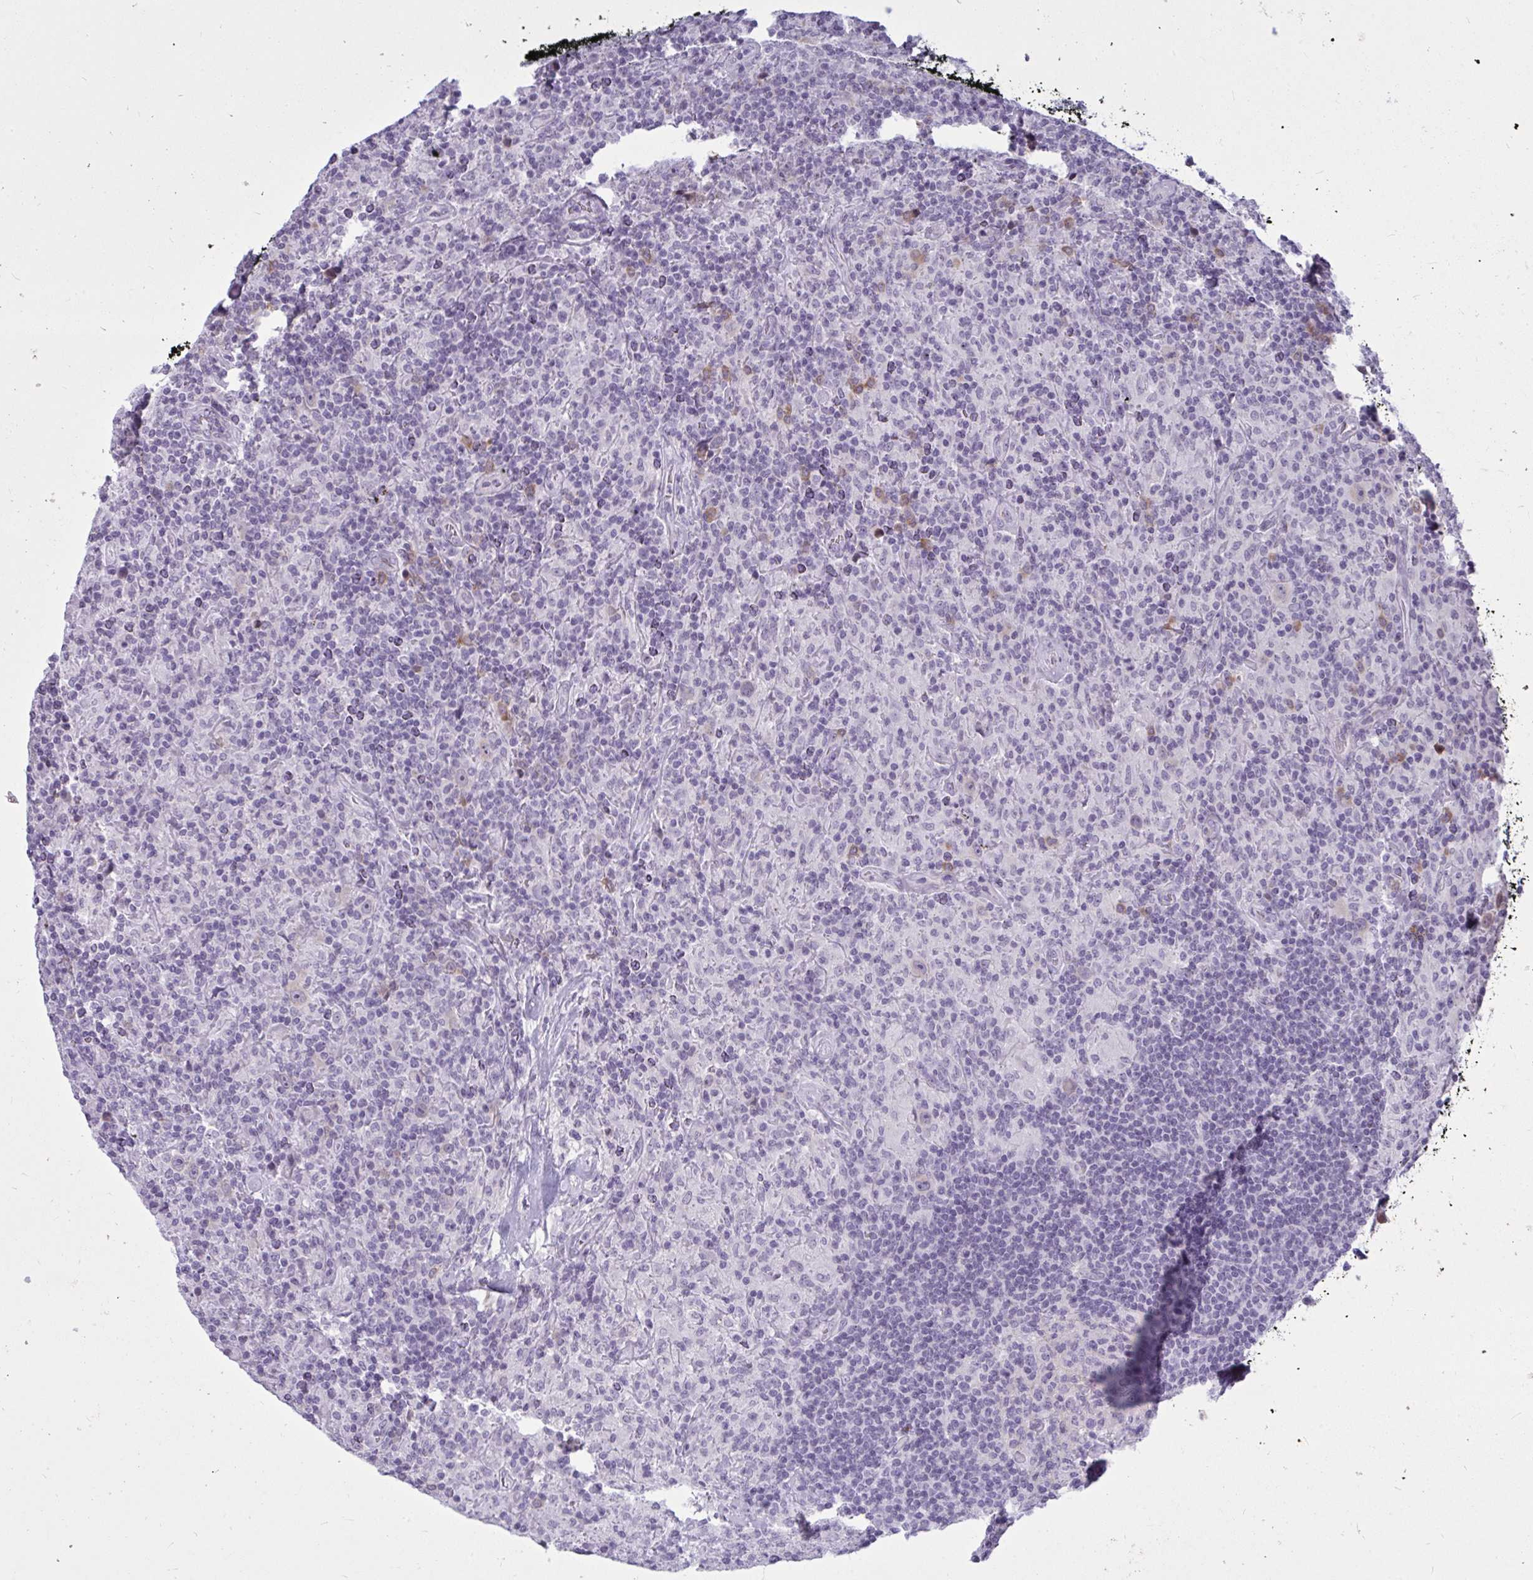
{"staining": {"intensity": "negative", "quantity": "none", "location": "none"}, "tissue": "lymphoma", "cell_type": "Tumor cells", "image_type": "cancer", "snomed": [{"axis": "morphology", "description": "Hodgkin's disease, NOS"}, {"axis": "topography", "description": "Lymph node"}], "caption": "Immunohistochemistry micrograph of Hodgkin's disease stained for a protein (brown), which shows no positivity in tumor cells. (Brightfield microscopy of DAB (3,3'-diaminobenzidine) immunohistochemistry (IHC) at high magnification).", "gene": "TBC1D4", "patient": {"sex": "male", "age": 70}}